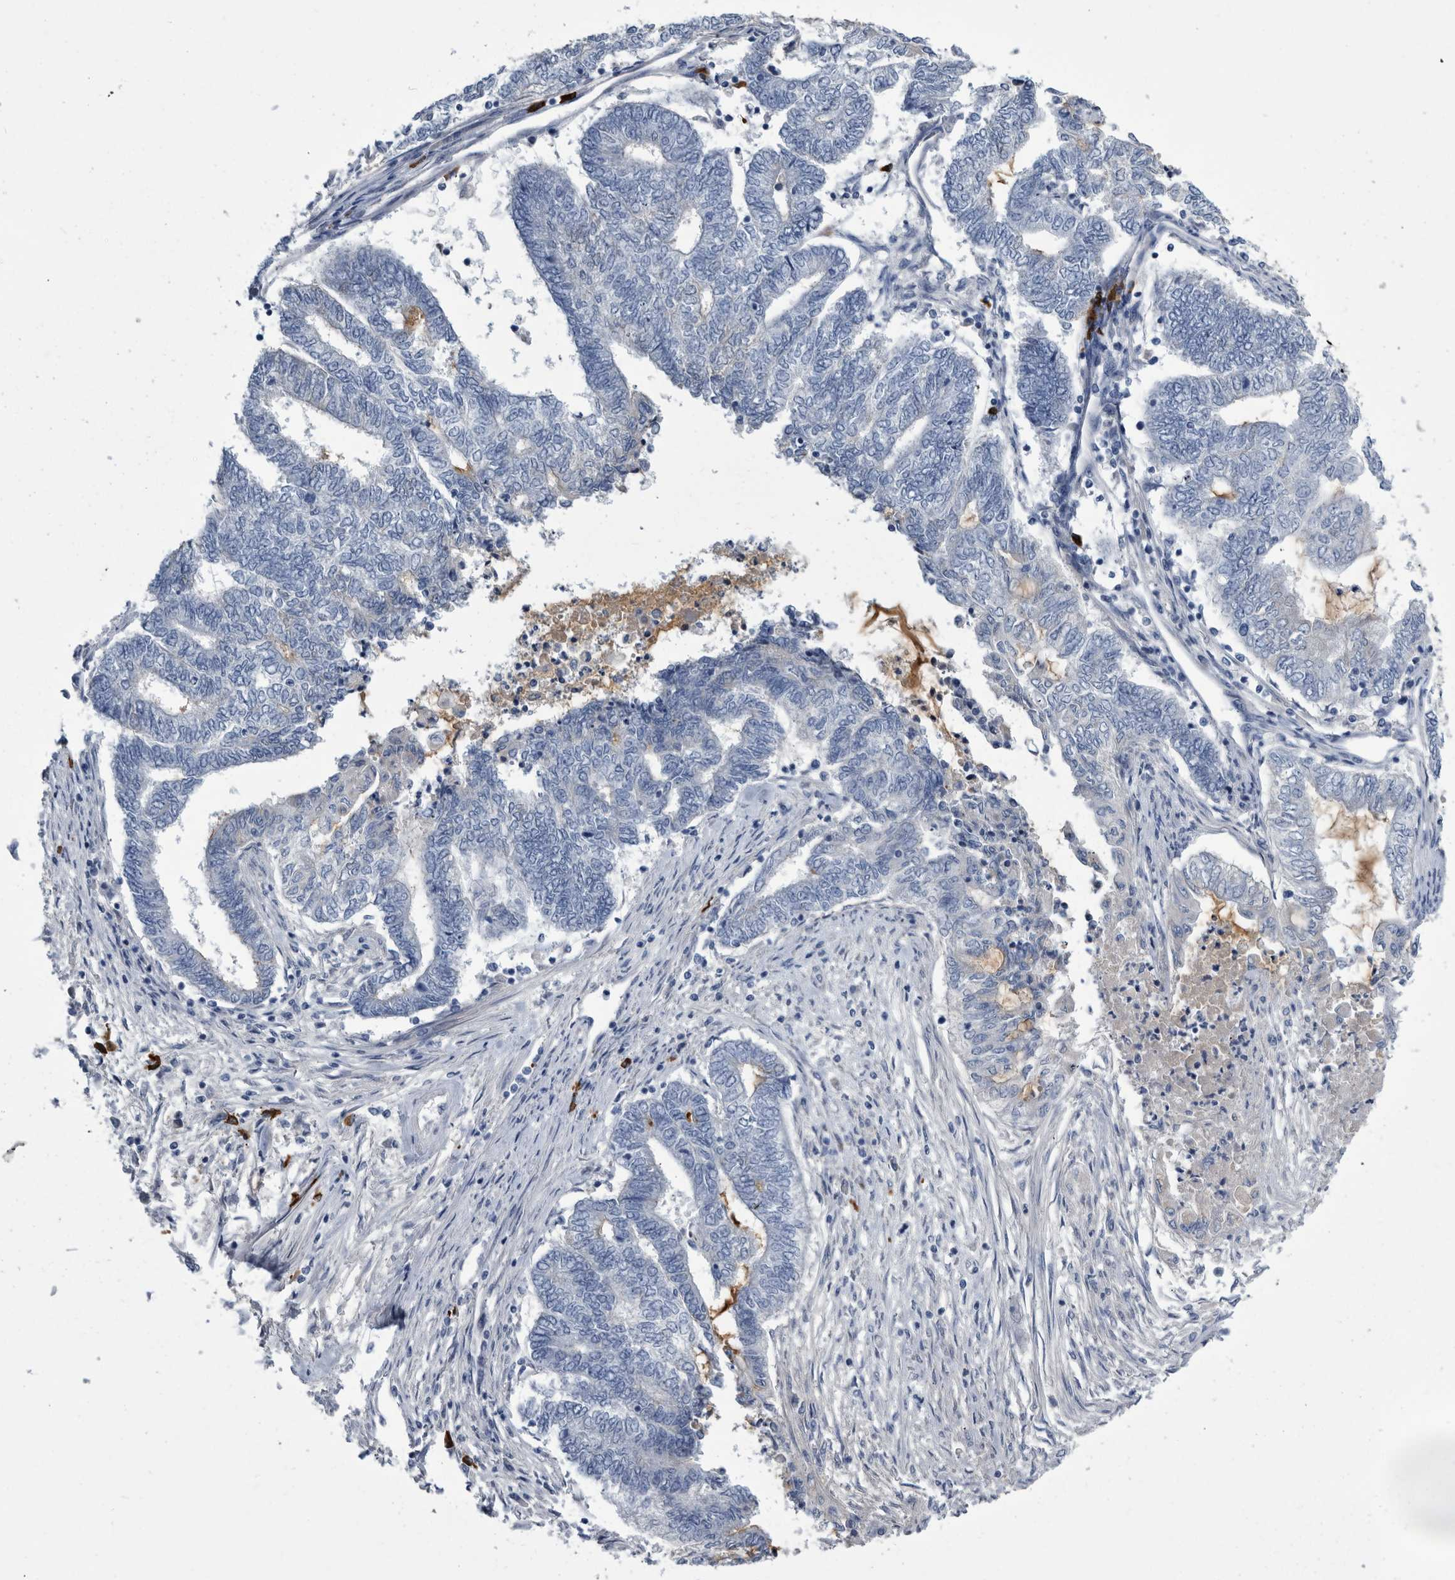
{"staining": {"intensity": "negative", "quantity": "none", "location": "none"}, "tissue": "endometrial cancer", "cell_type": "Tumor cells", "image_type": "cancer", "snomed": [{"axis": "morphology", "description": "Adenocarcinoma, NOS"}, {"axis": "topography", "description": "Uterus"}, {"axis": "topography", "description": "Endometrium"}], "caption": "Tumor cells show no significant protein expression in adenocarcinoma (endometrial). (DAB IHC, high magnification).", "gene": "BTBD6", "patient": {"sex": "female", "age": 70}}